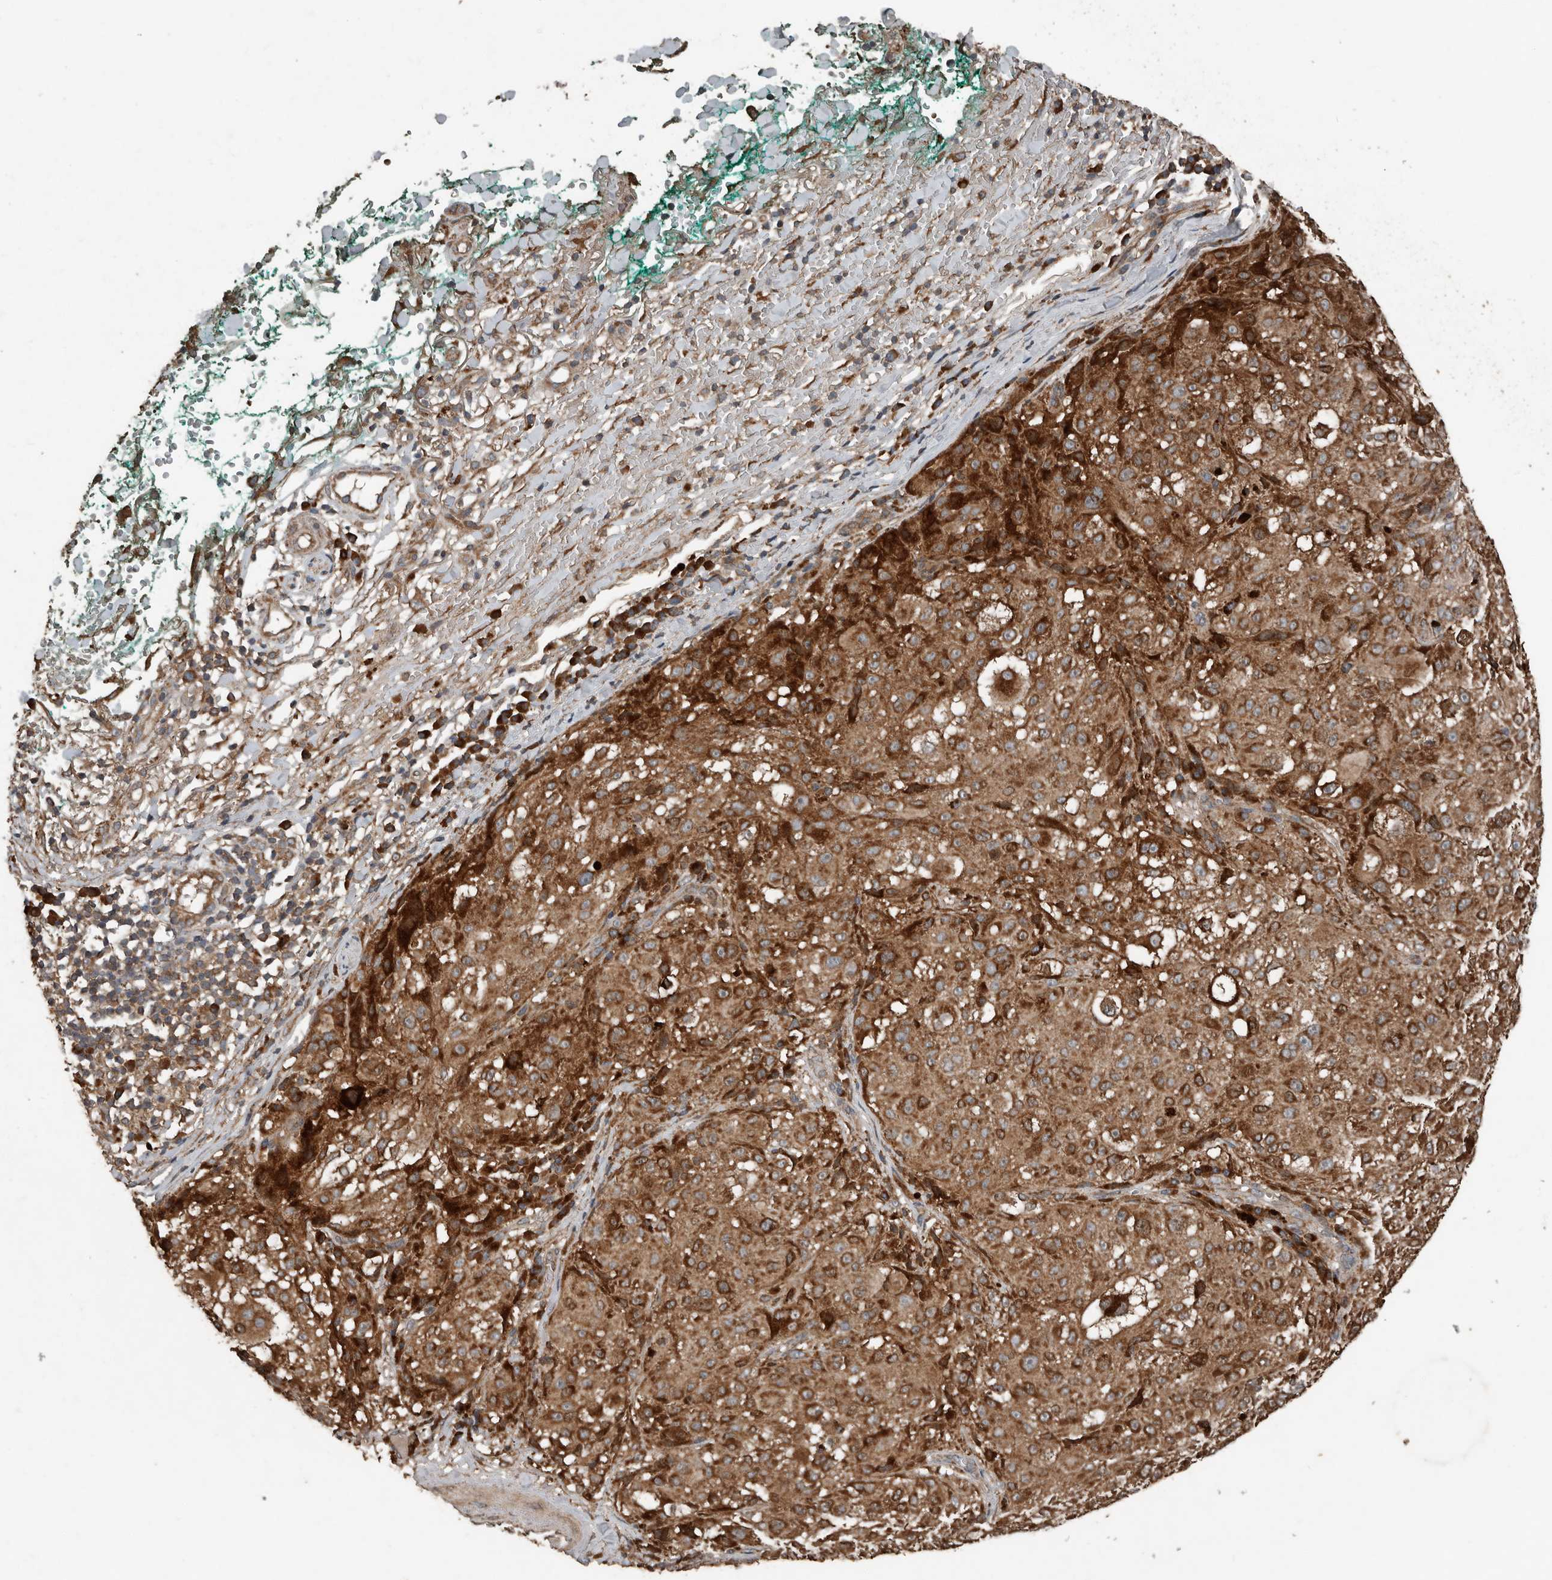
{"staining": {"intensity": "strong", "quantity": ">75%", "location": "cytoplasmic/membranous"}, "tissue": "melanoma", "cell_type": "Tumor cells", "image_type": "cancer", "snomed": [{"axis": "morphology", "description": "Necrosis, NOS"}, {"axis": "morphology", "description": "Malignant melanoma, NOS"}, {"axis": "topography", "description": "Skin"}], "caption": "Protein analysis of melanoma tissue exhibits strong cytoplasmic/membranous positivity in about >75% of tumor cells.", "gene": "RNF207", "patient": {"sex": "female", "age": 87}}